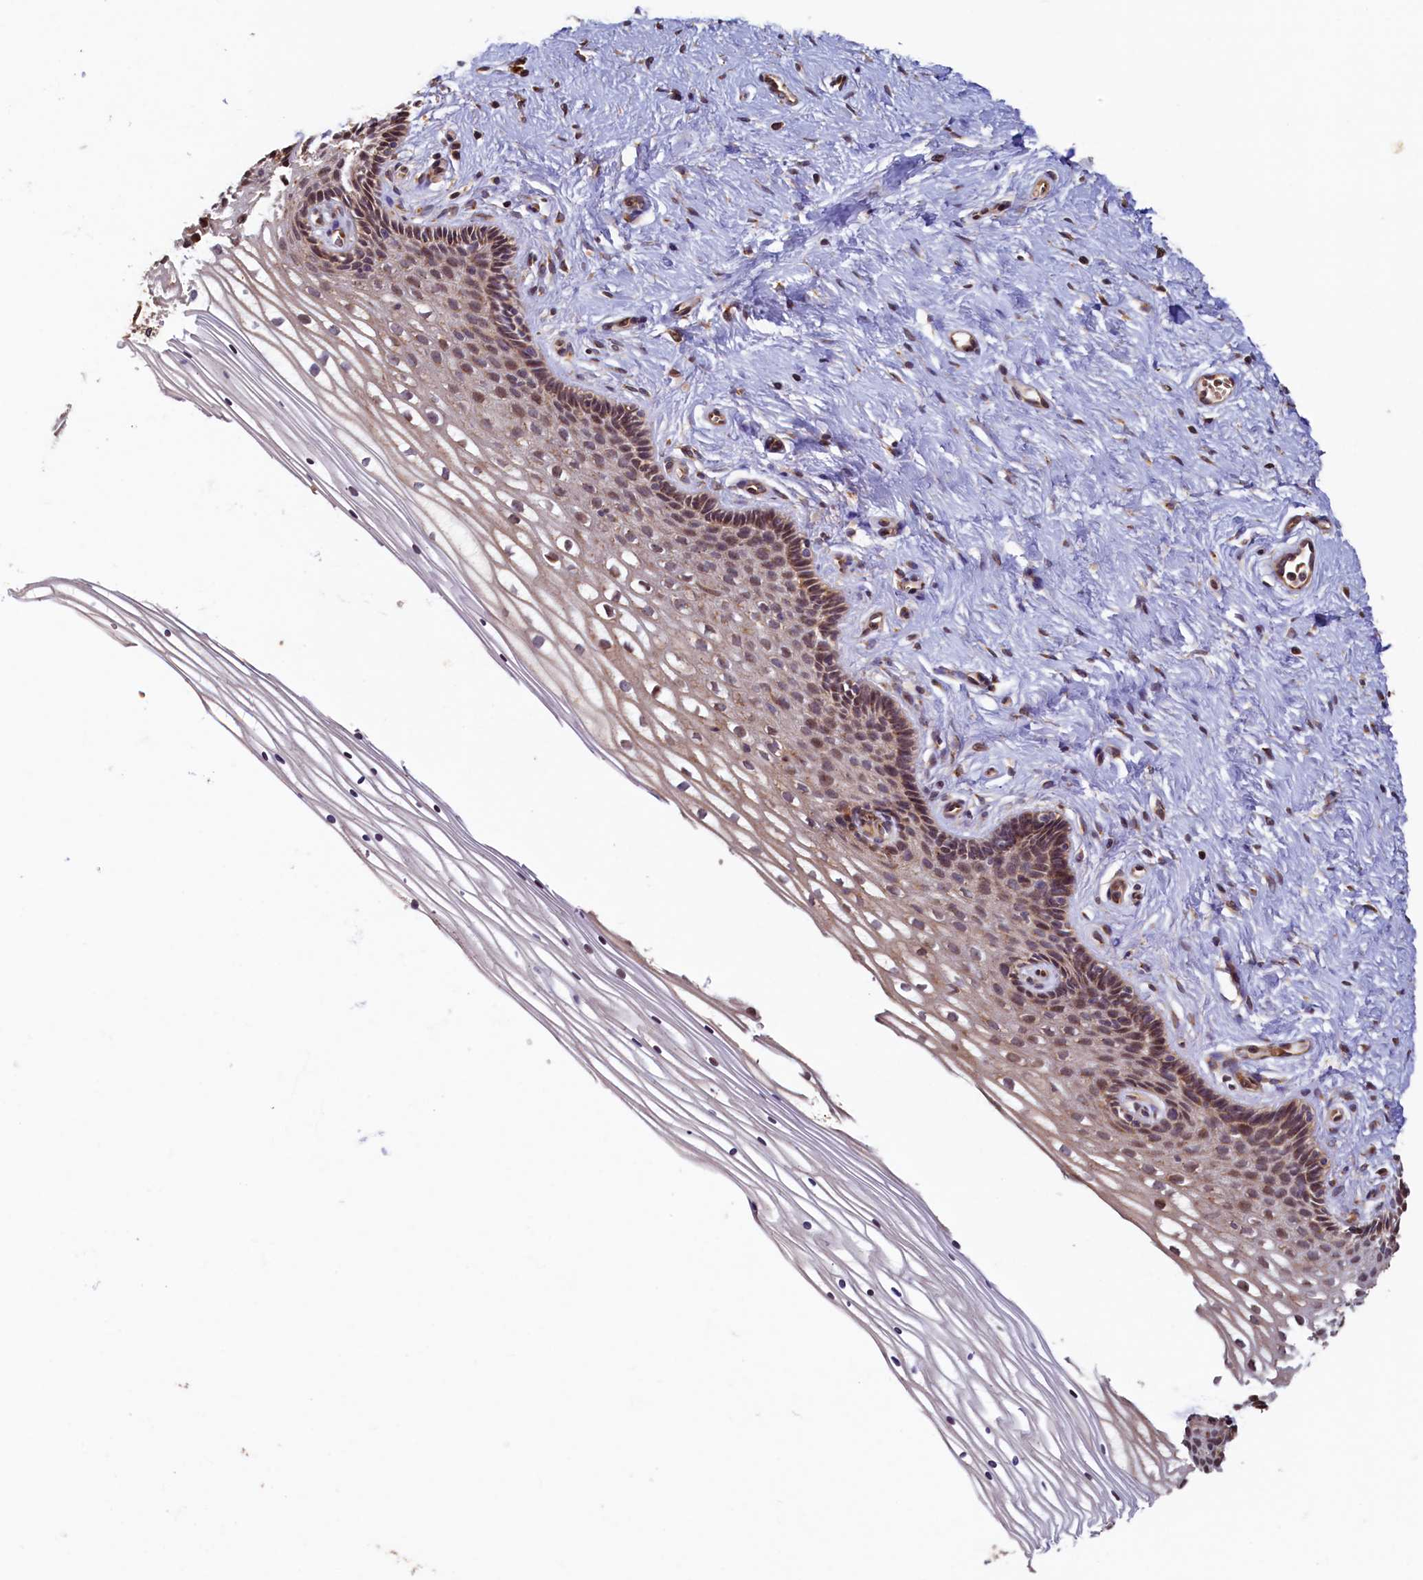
{"staining": {"intensity": "moderate", "quantity": ">75%", "location": "cytoplasmic/membranous"}, "tissue": "cervix", "cell_type": "Glandular cells", "image_type": "normal", "snomed": [{"axis": "morphology", "description": "Normal tissue, NOS"}, {"axis": "topography", "description": "Cervix"}], "caption": "This is a micrograph of immunohistochemistry (IHC) staining of normal cervix, which shows moderate positivity in the cytoplasmic/membranous of glandular cells.", "gene": "TMEM181", "patient": {"sex": "female", "age": 33}}